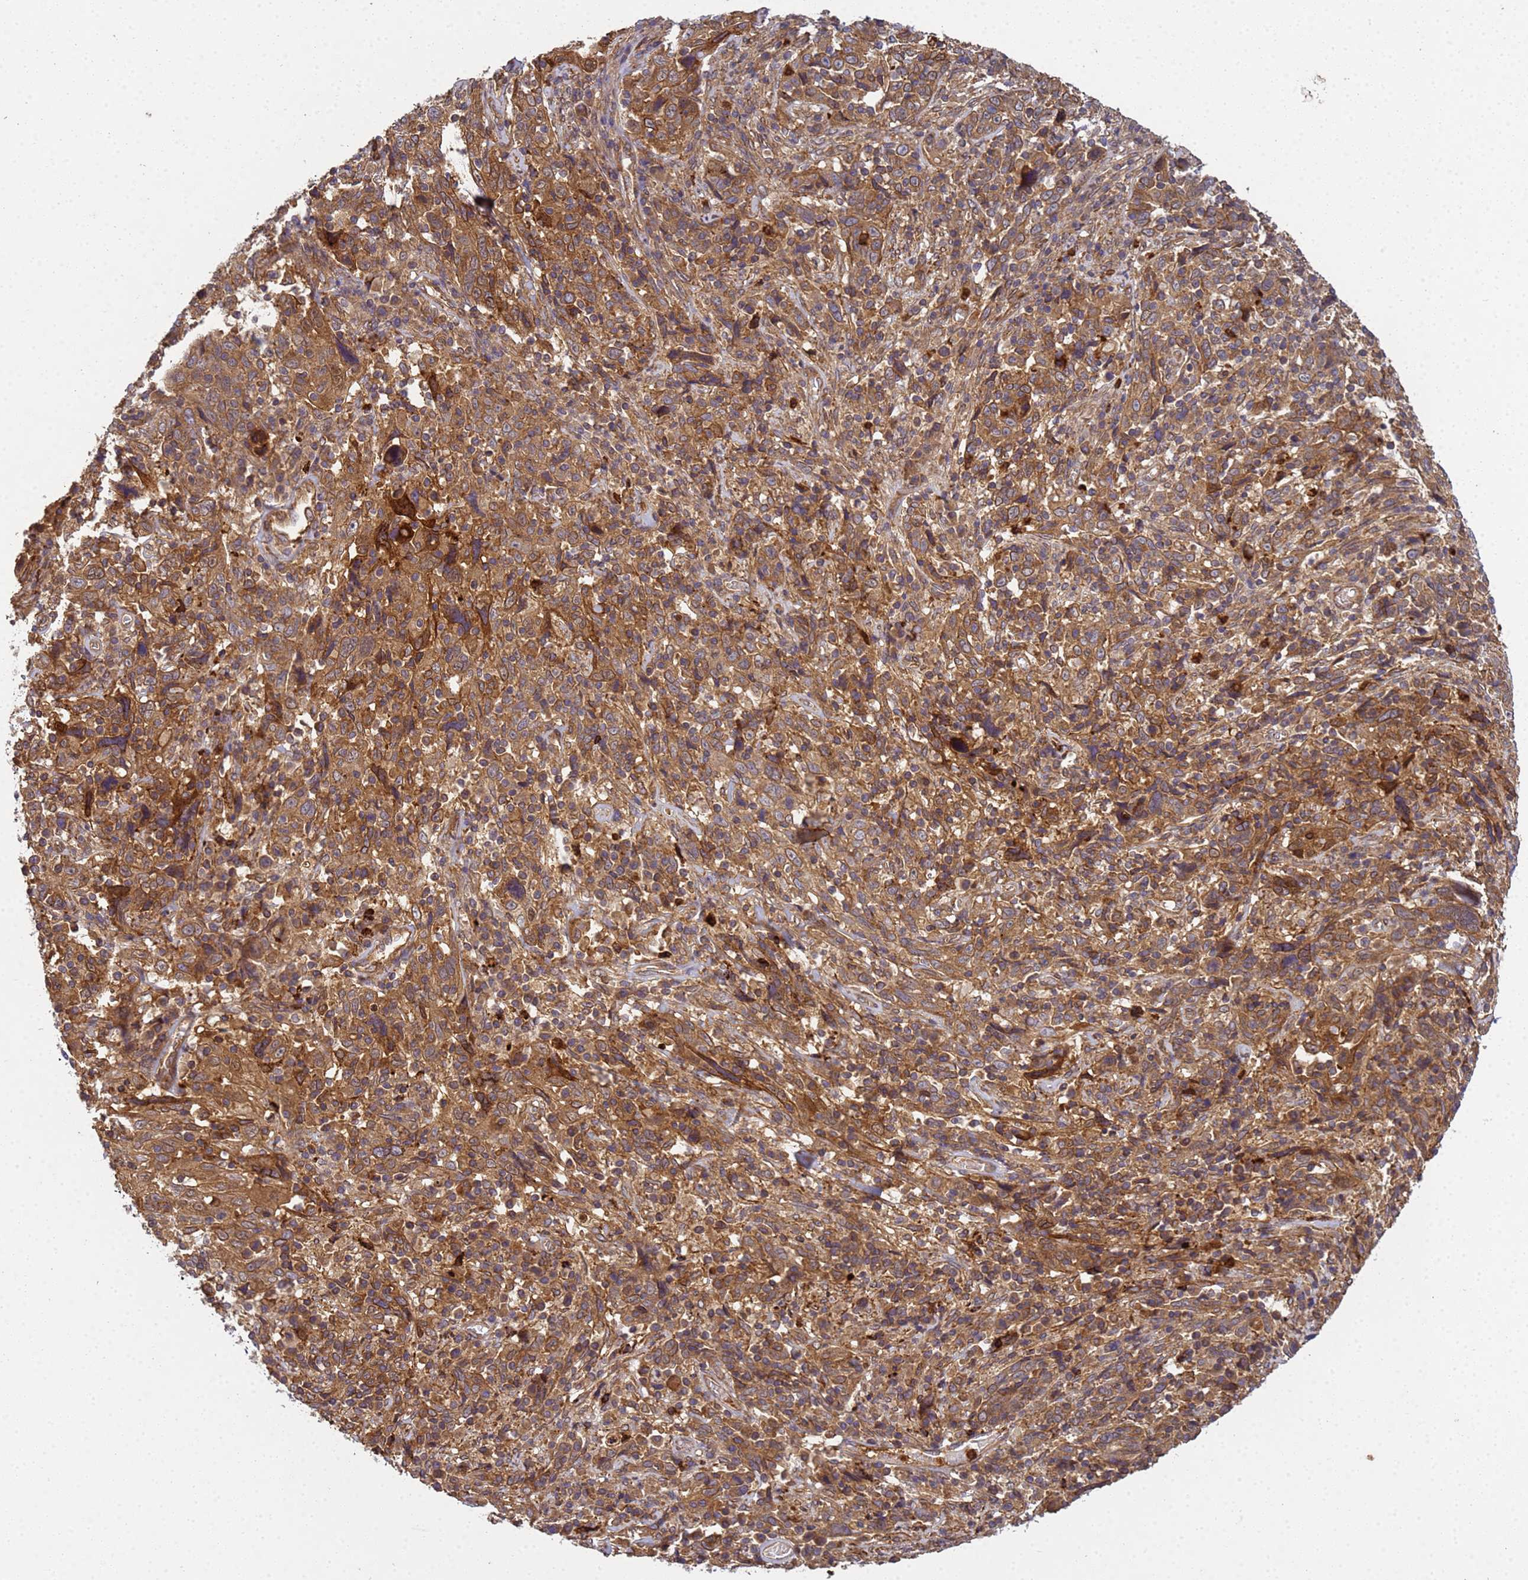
{"staining": {"intensity": "moderate", "quantity": ">75%", "location": "cytoplasmic/membranous"}, "tissue": "cervical cancer", "cell_type": "Tumor cells", "image_type": "cancer", "snomed": [{"axis": "morphology", "description": "Squamous cell carcinoma, NOS"}, {"axis": "topography", "description": "Cervix"}], "caption": "Immunohistochemistry (IHC) of cervical squamous cell carcinoma shows medium levels of moderate cytoplasmic/membranous staining in about >75% of tumor cells.", "gene": "C8orf34", "patient": {"sex": "female", "age": 46}}